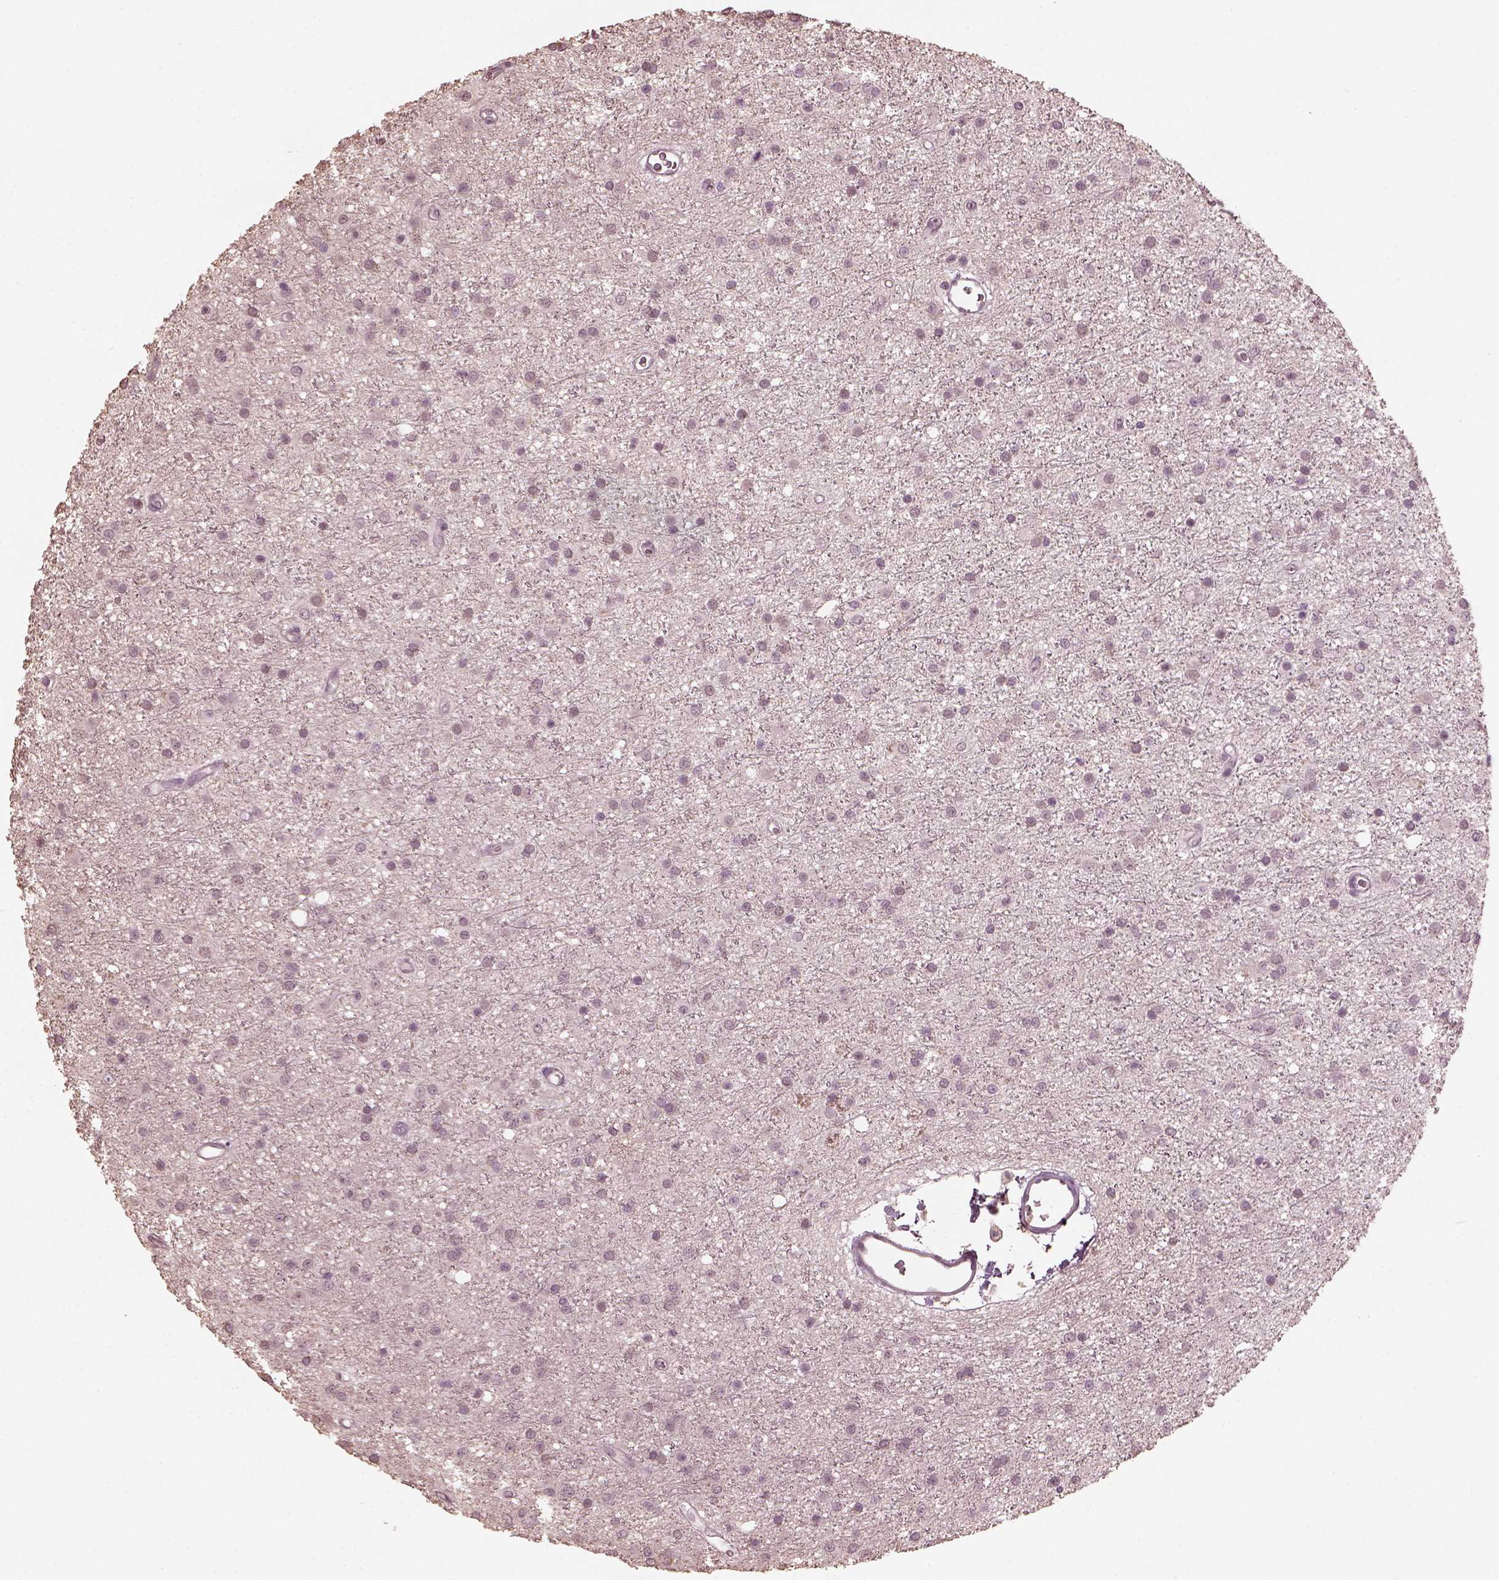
{"staining": {"intensity": "negative", "quantity": "none", "location": "none"}, "tissue": "glioma", "cell_type": "Tumor cells", "image_type": "cancer", "snomed": [{"axis": "morphology", "description": "Glioma, malignant, Low grade"}, {"axis": "topography", "description": "Brain"}], "caption": "There is no significant staining in tumor cells of glioma.", "gene": "OPTC", "patient": {"sex": "male", "age": 27}}